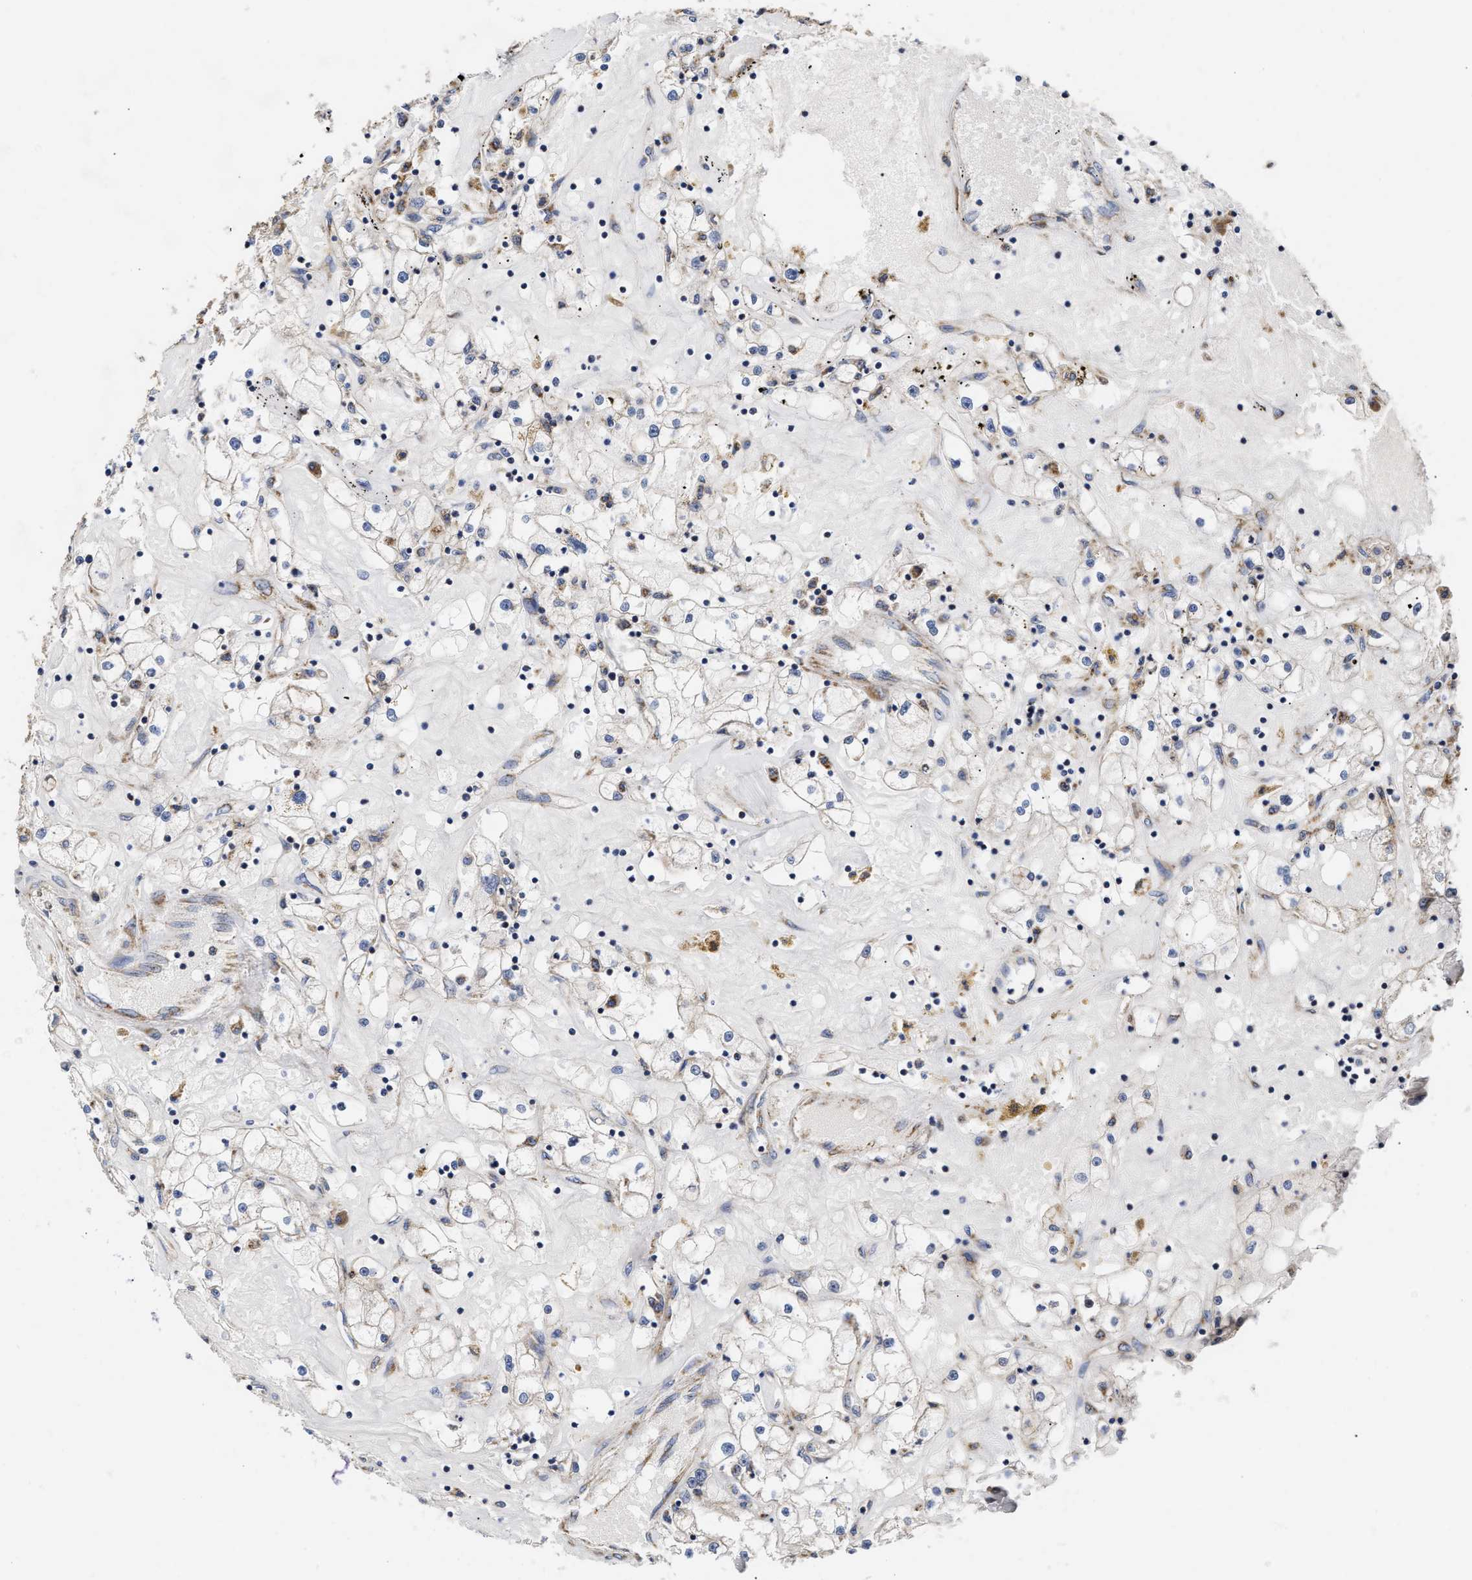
{"staining": {"intensity": "negative", "quantity": "none", "location": "none"}, "tissue": "renal cancer", "cell_type": "Tumor cells", "image_type": "cancer", "snomed": [{"axis": "morphology", "description": "Adenocarcinoma, NOS"}, {"axis": "topography", "description": "Kidney"}], "caption": "Image shows no significant protein staining in tumor cells of adenocarcinoma (renal).", "gene": "MALSU1", "patient": {"sex": "male", "age": 56}}